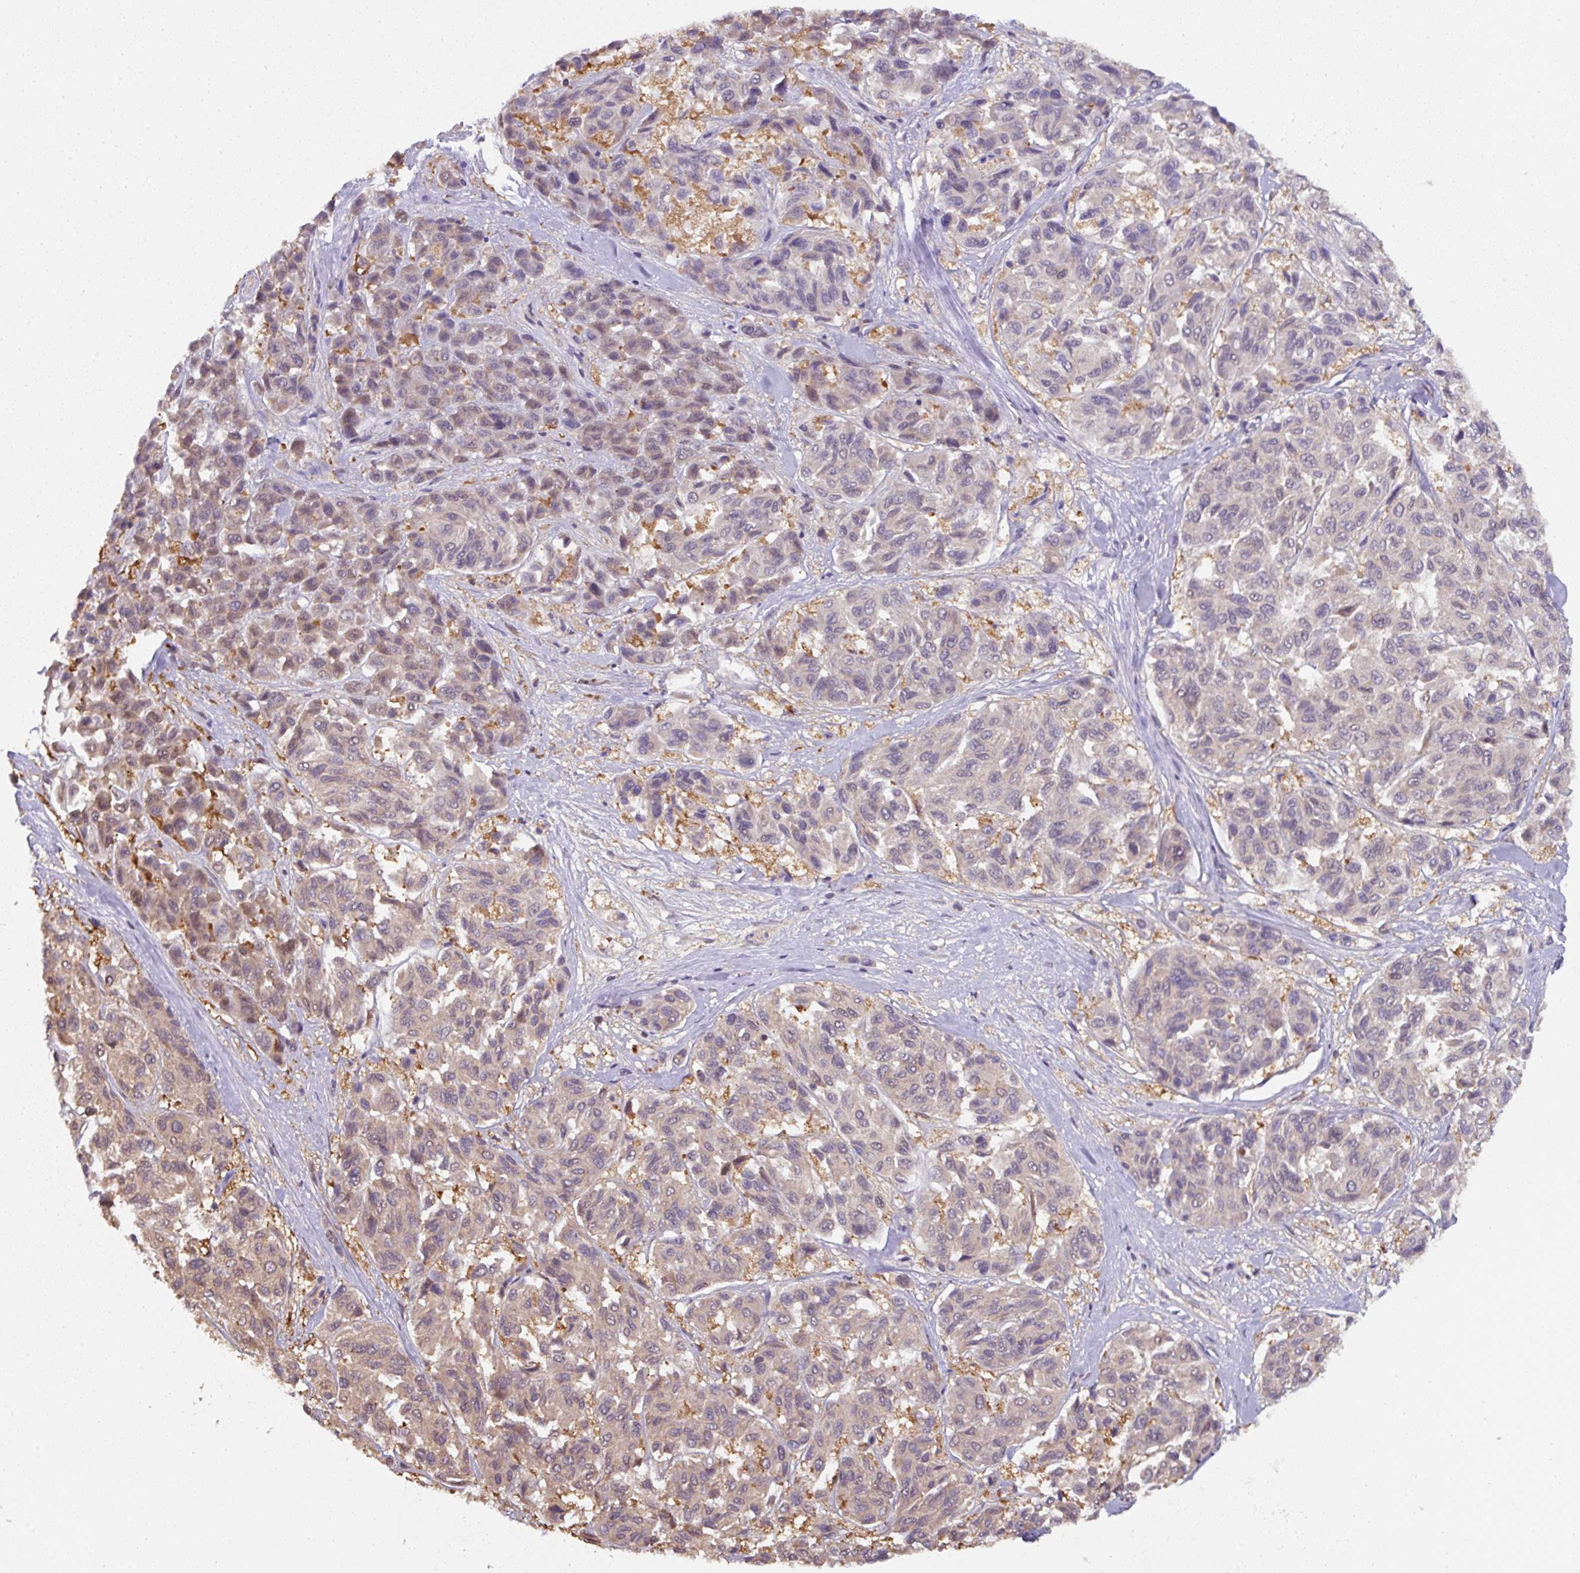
{"staining": {"intensity": "weak", "quantity": "25%-75%", "location": "cytoplasmic/membranous"}, "tissue": "melanoma", "cell_type": "Tumor cells", "image_type": "cancer", "snomed": [{"axis": "morphology", "description": "Malignant melanoma, NOS"}, {"axis": "topography", "description": "Skin"}], "caption": "Weak cytoplasmic/membranous protein expression is present in about 25%-75% of tumor cells in malignant melanoma. (IHC, brightfield microscopy, high magnification).", "gene": "ST13", "patient": {"sex": "female", "age": 66}}